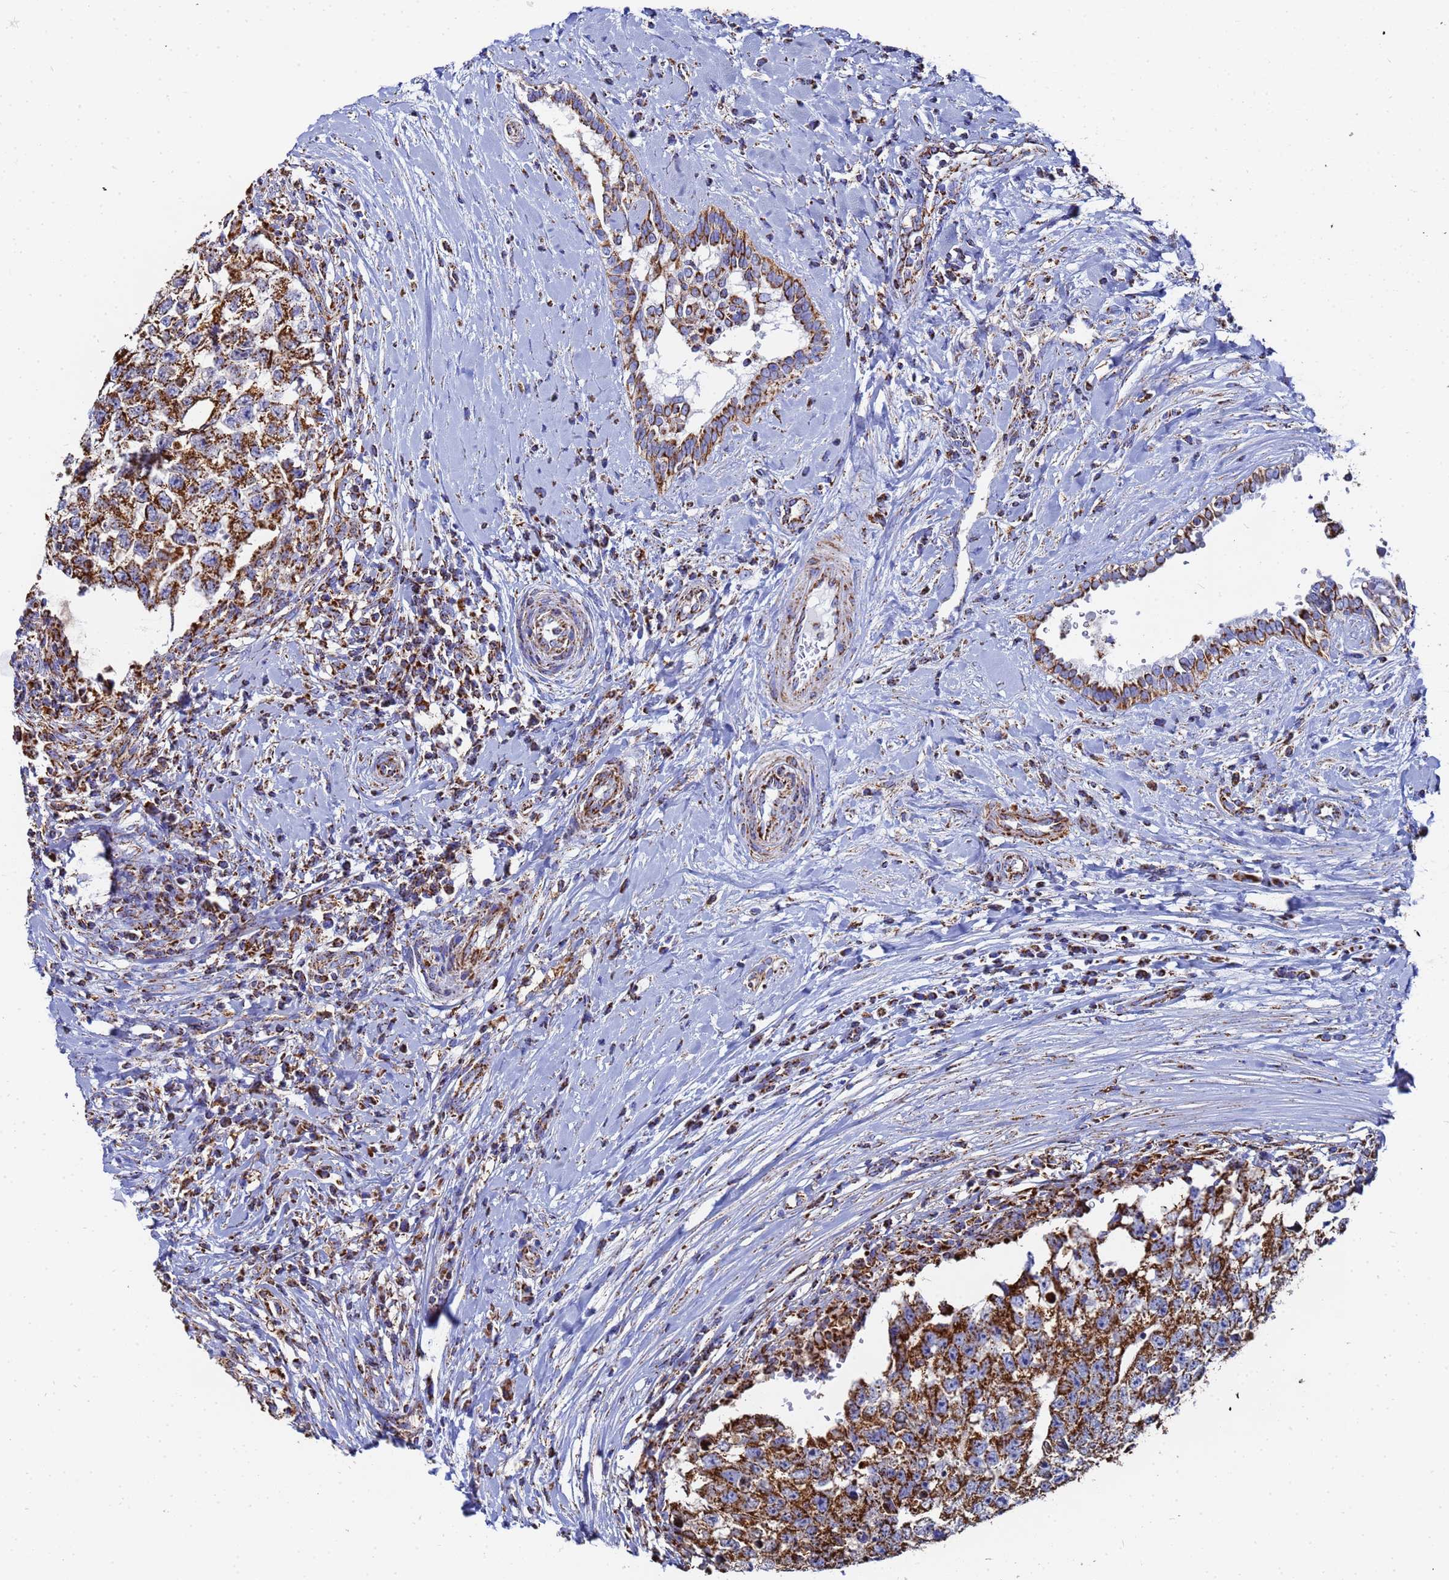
{"staining": {"intensity": "strong", "quantity": ">75%", "location": "cytoplasmic/membranous"}, "tissue": "testis cancer", "cell_type": "Tumor cells", "image_type": "cancer", "snomed": [{"axis": "morphology", "description": "Seminoma, NOS"}, {"axis": "morphology", "description": "Carcinoma, Embryonal, NOS"}, {"axis": "topography", "description": "Testis"}], "caption": "Embryonal carcinoma (testis) stained for a protein (brown) reveals strong cytoplasmic/membranous positive expression in about >75% of tumor cells.", "gene": "GLUD1", "patient": {"sex": "male", "age": 29}}